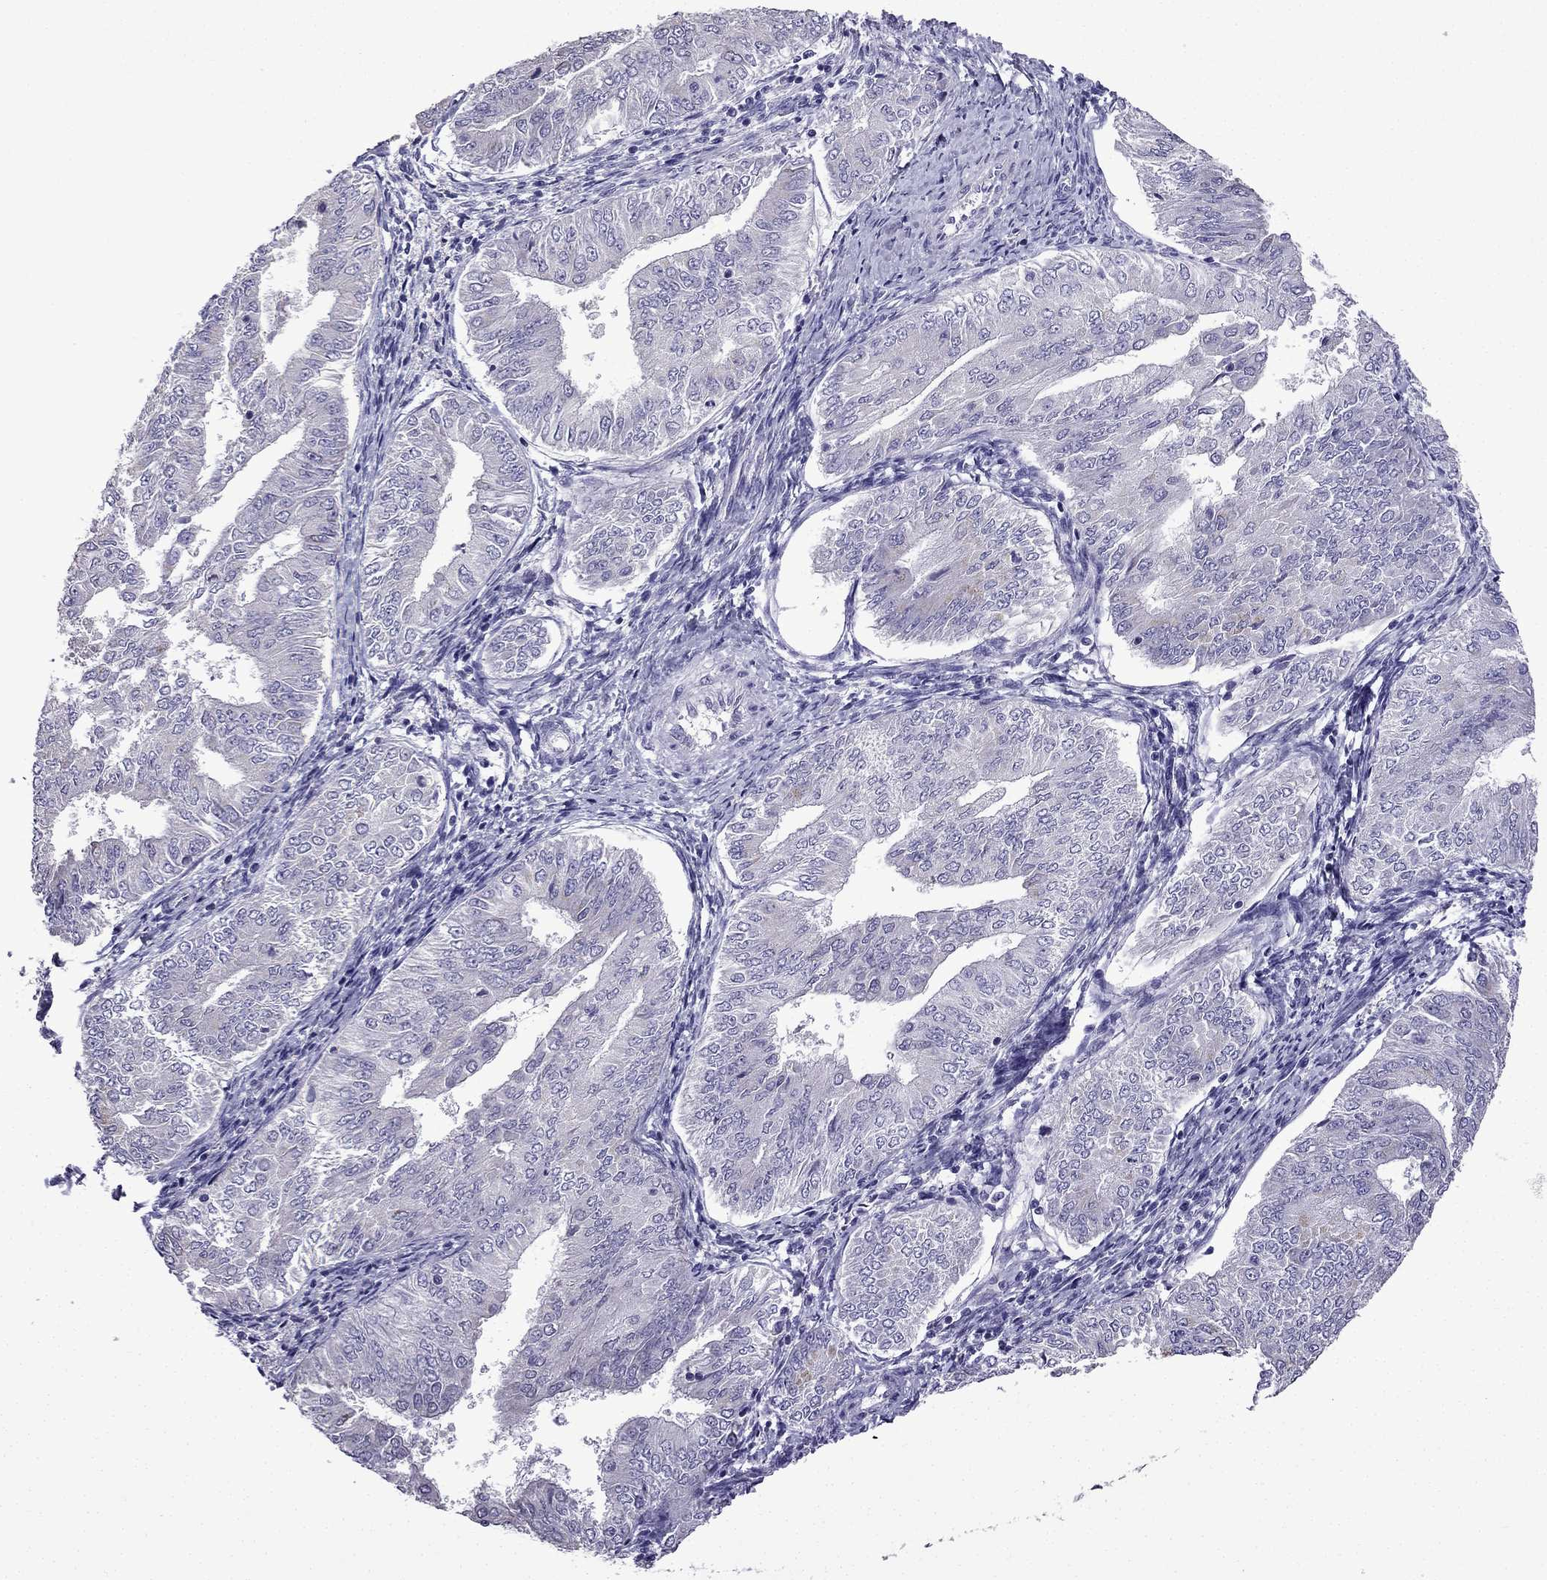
{"staining": {"intensity": "negative", "quantity": "none", "location": "none"}, "tissue": "endometrial cancer", "cell_type": "Tumor cells", "image_type": "cancer", "snomed": [{"axis": "morphology", "description": "Adenocarcinoma, NOS"}, {"axis": "topography", "description": "Endometrium"}], "caption": "The immunohistochemistry (IHC) micrograph has no significant expression in tumor cells of endometrial adenocarcinoma tissue.", "gene": "TTN", "patient": {"sex": "female", "age": 53}}